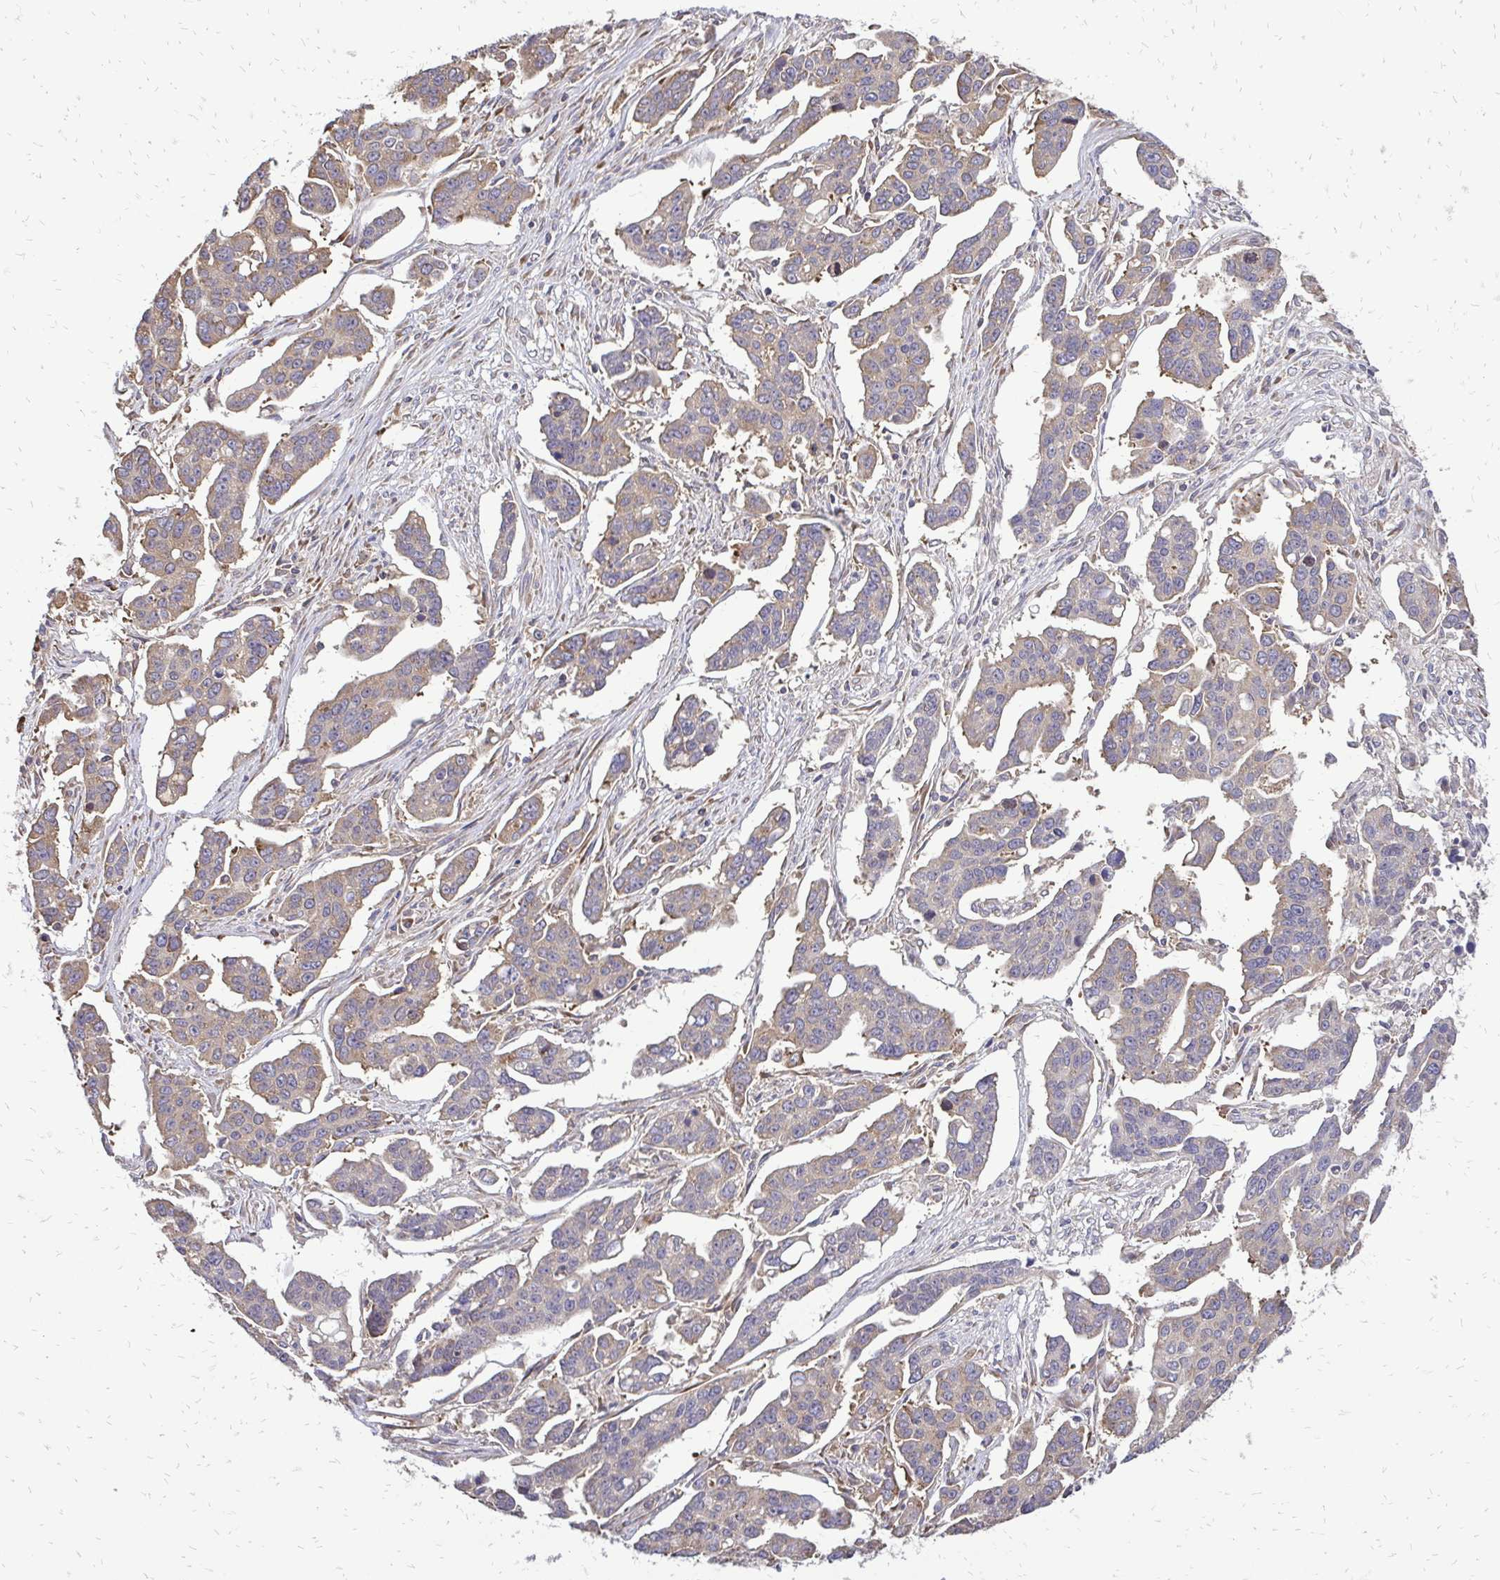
{"staining": {"intensity": "moderate", "quantity": "25%-75%", "location": "cytoplasmic/membranous"}, "tissue": "ovarian cancer", "cell_type": "Tumor cells", "image_type": "cancer", "snomed": [{"axis": "morphology", "description": "Carcinoma, endometroid"}, {"axis": "topography", "description": "Ovary"}], "caption": "Protein staining by immunohistochemistry demonstrates moderate cytoplasmic/membranous staining in approximately 25%-75% of tumor cells in endometroid carcinoma (ovarian).", "gene": "RPS3", "patient": {"sex": "female", "age": 78}}